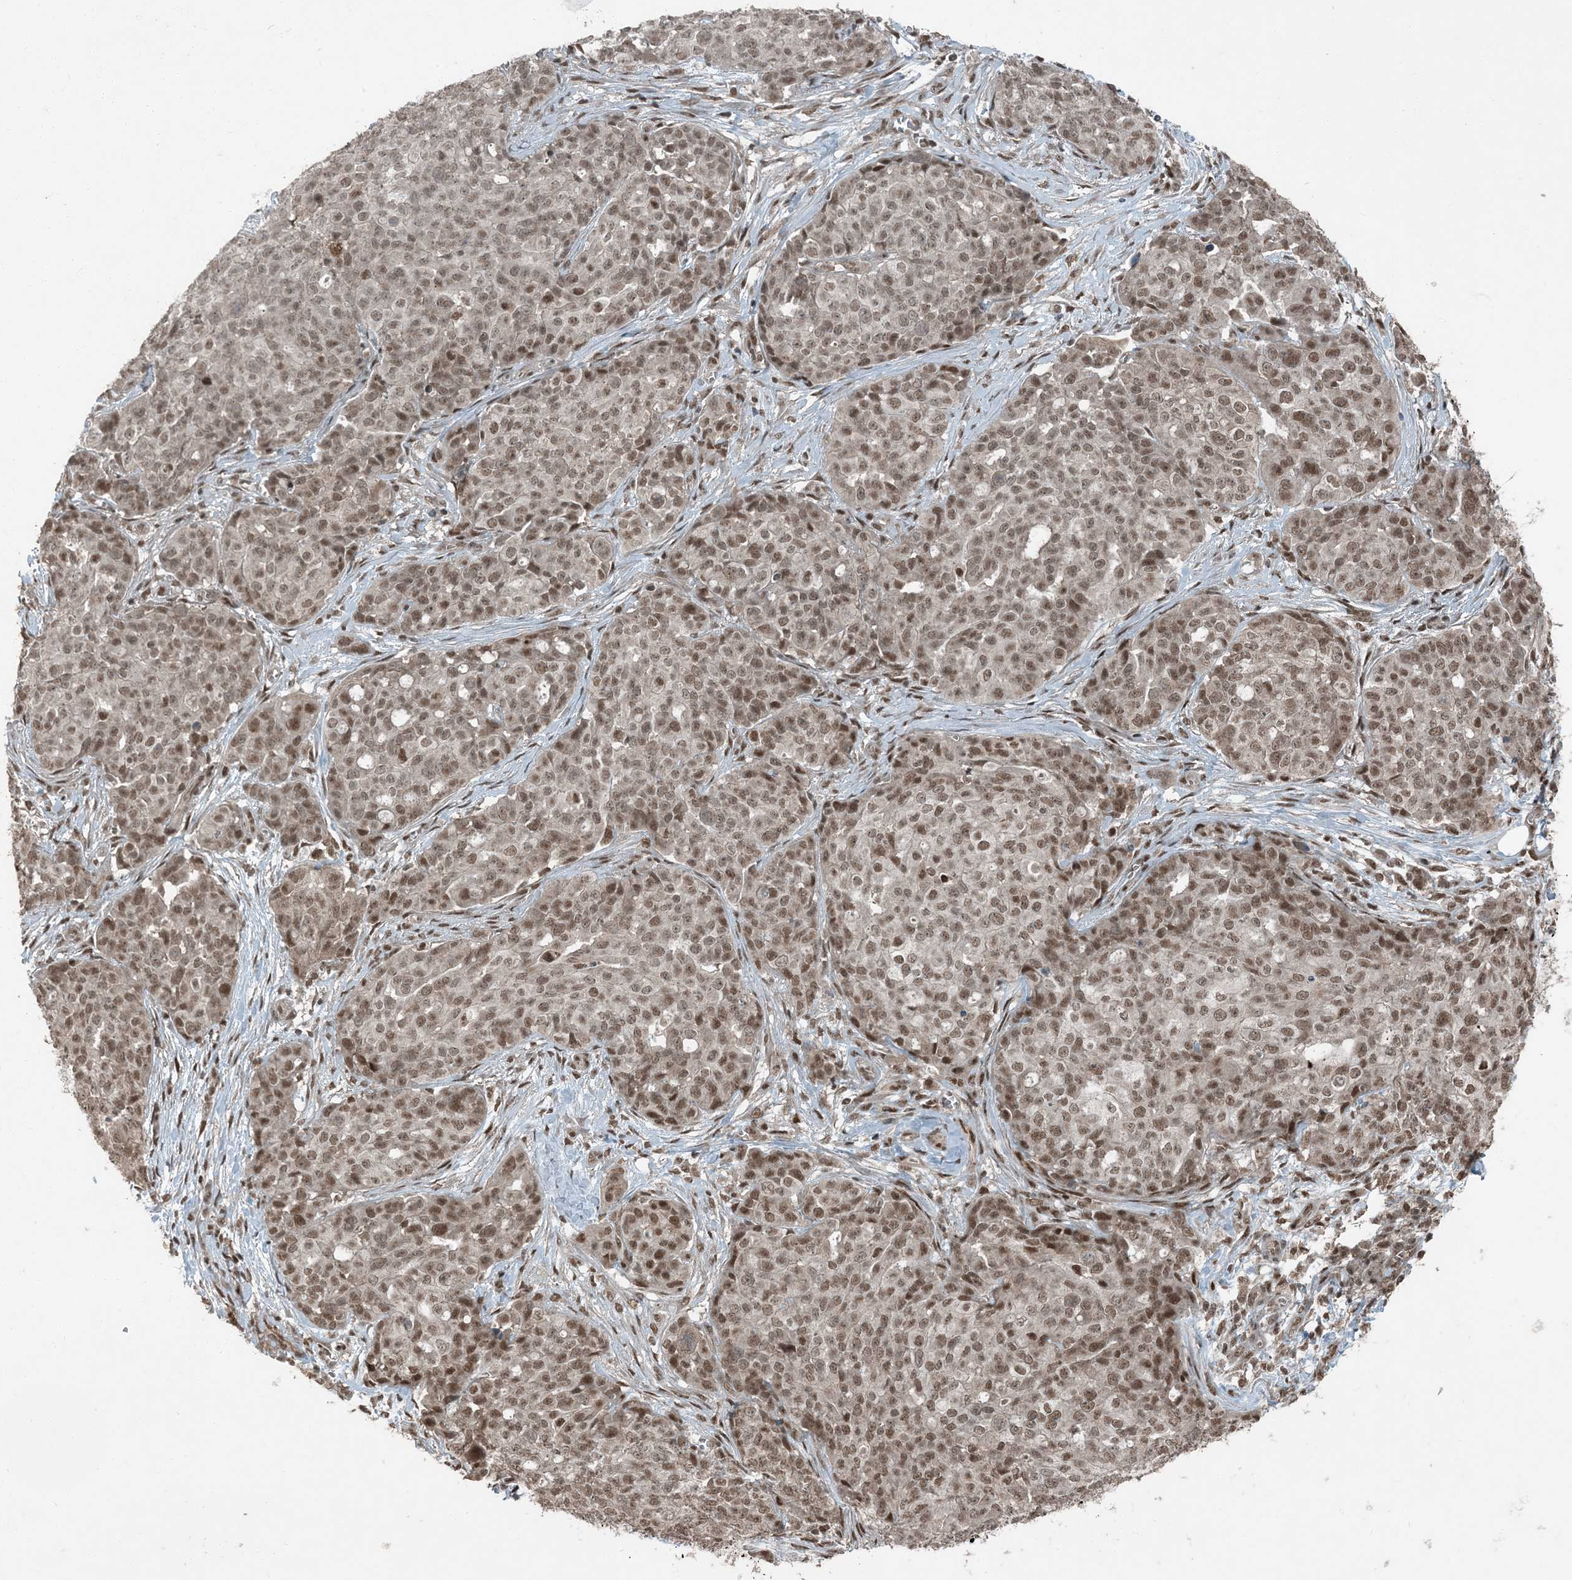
{"staining": {"intensity": "moderate", "quantity": ">75%", "location": "nuclear"}, "tissue": "ovarian cancer", "cell_type": "Tumor cells", "image_type": "cancer", "snomed": [{"axis": "morphology", "description": "Cystadenocarcinoma, serous, NOS"}, {"axis": "topography", "description": "Soft tissue"}, {"axis": "topography", "description": "Ovary"}], "caption": "IHC of human ovarian cancer demonstrates medium levels of moderate nuclear staining in about >75% of tumor cells. (DAB IHC with brightfield microscopy, high magnification).", "gene": "TRAPPC12", "patient": {"sex": "female", "age": 57}}